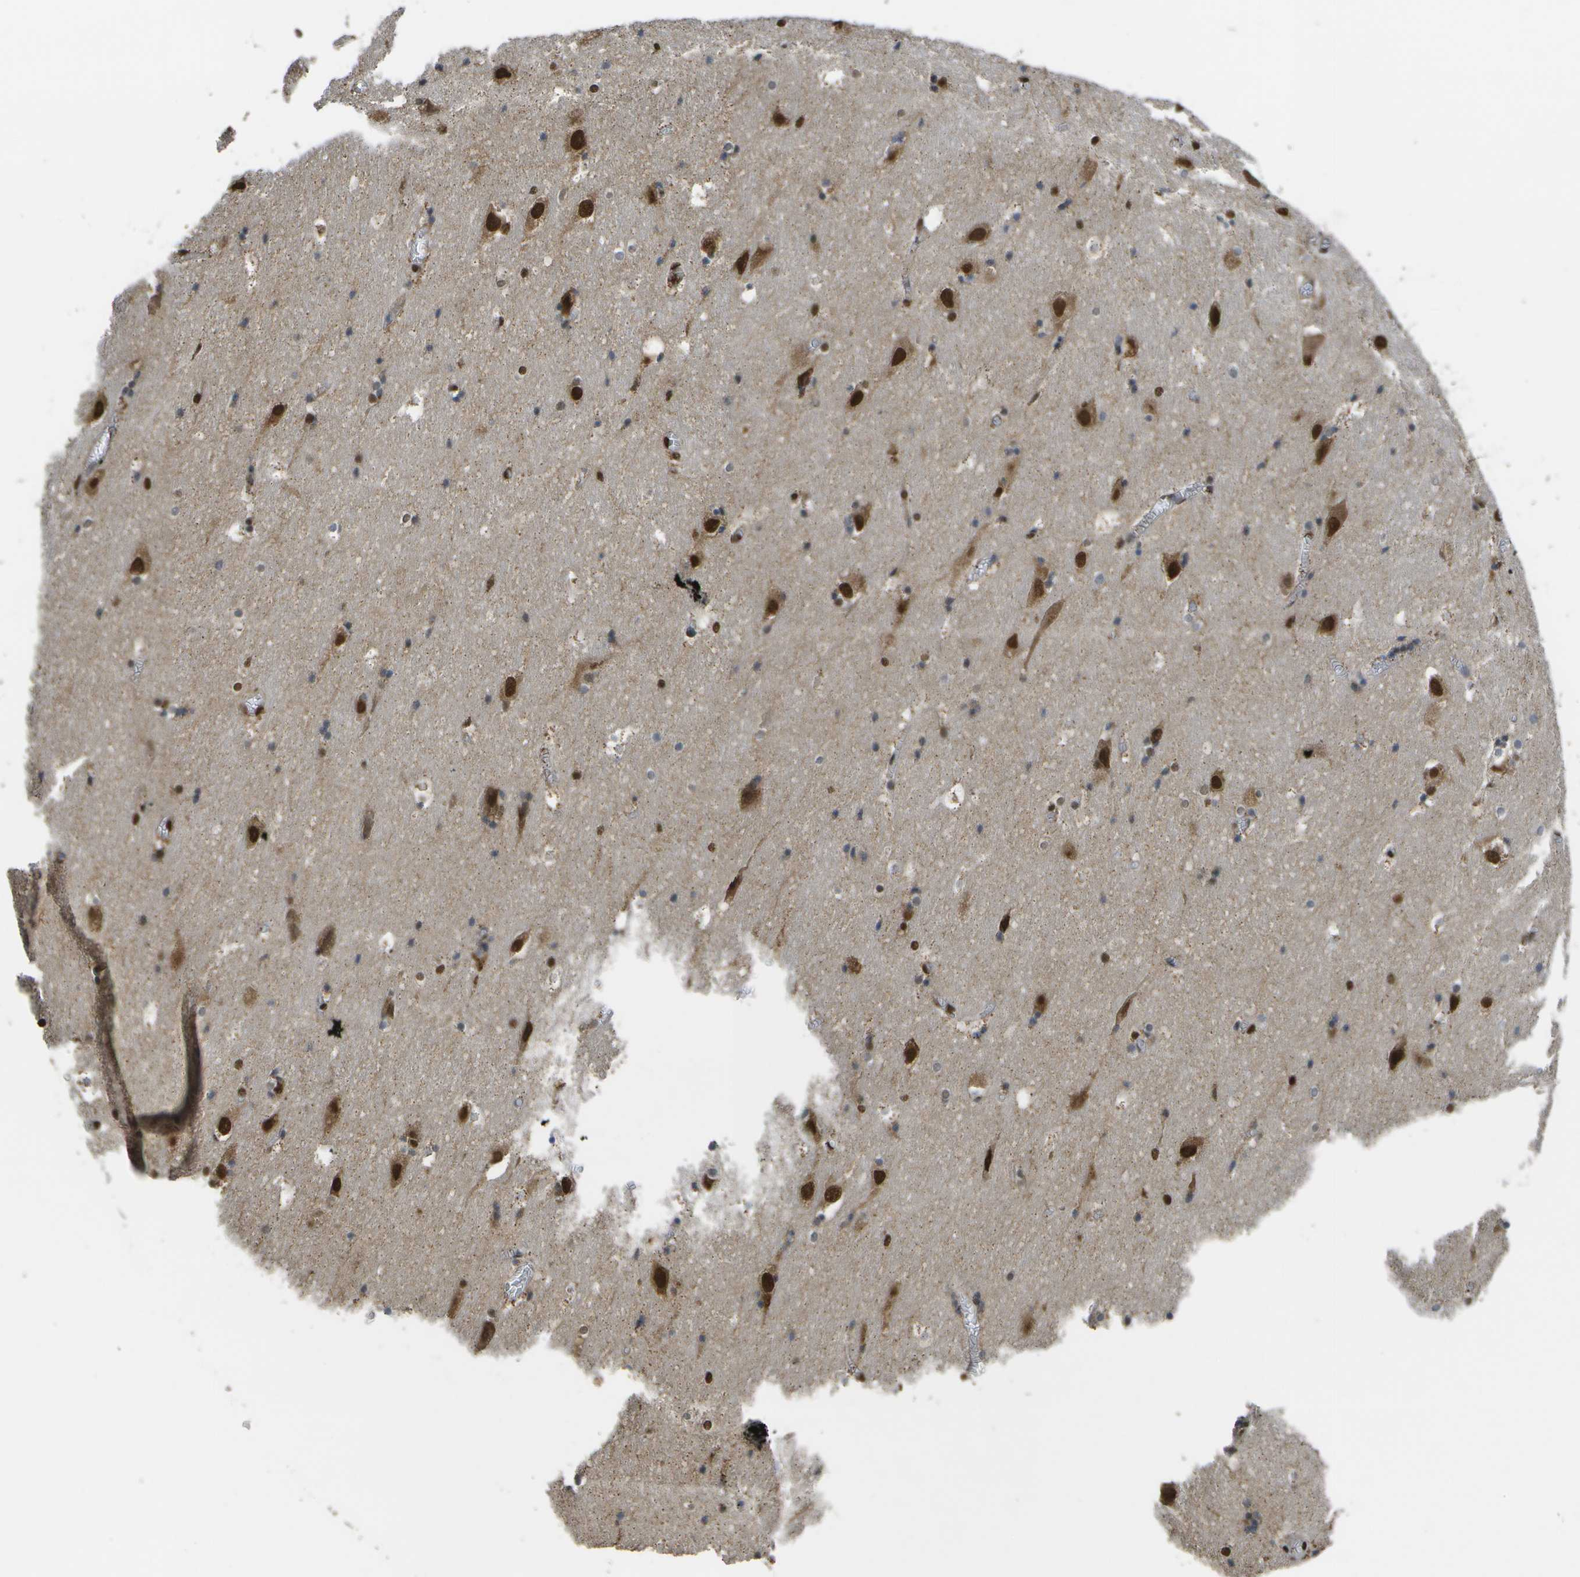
{"staining": {"intensity": "strong", "quantity": "<25%", "location": "nuclear"}, "tissue": "hippocampus", "cell_type": "Glial cells", "image_type": "normal", "snomed": [{"axis": "morphology", "description": "Normal tissue, NOS"}, {"axis": "topography", "description": "Hippocampus"}], "caption": "A medium amount of strong nuclear positivity is identified in approximately <25% of glial cells in normal hippocampus. The protein is stained brown, and the nuclei are stained in blue (DAB IHC with brightfield microscopy, high magnification).", "gene": "SPEN", "patient": {"sex": "male", "age": 45}}